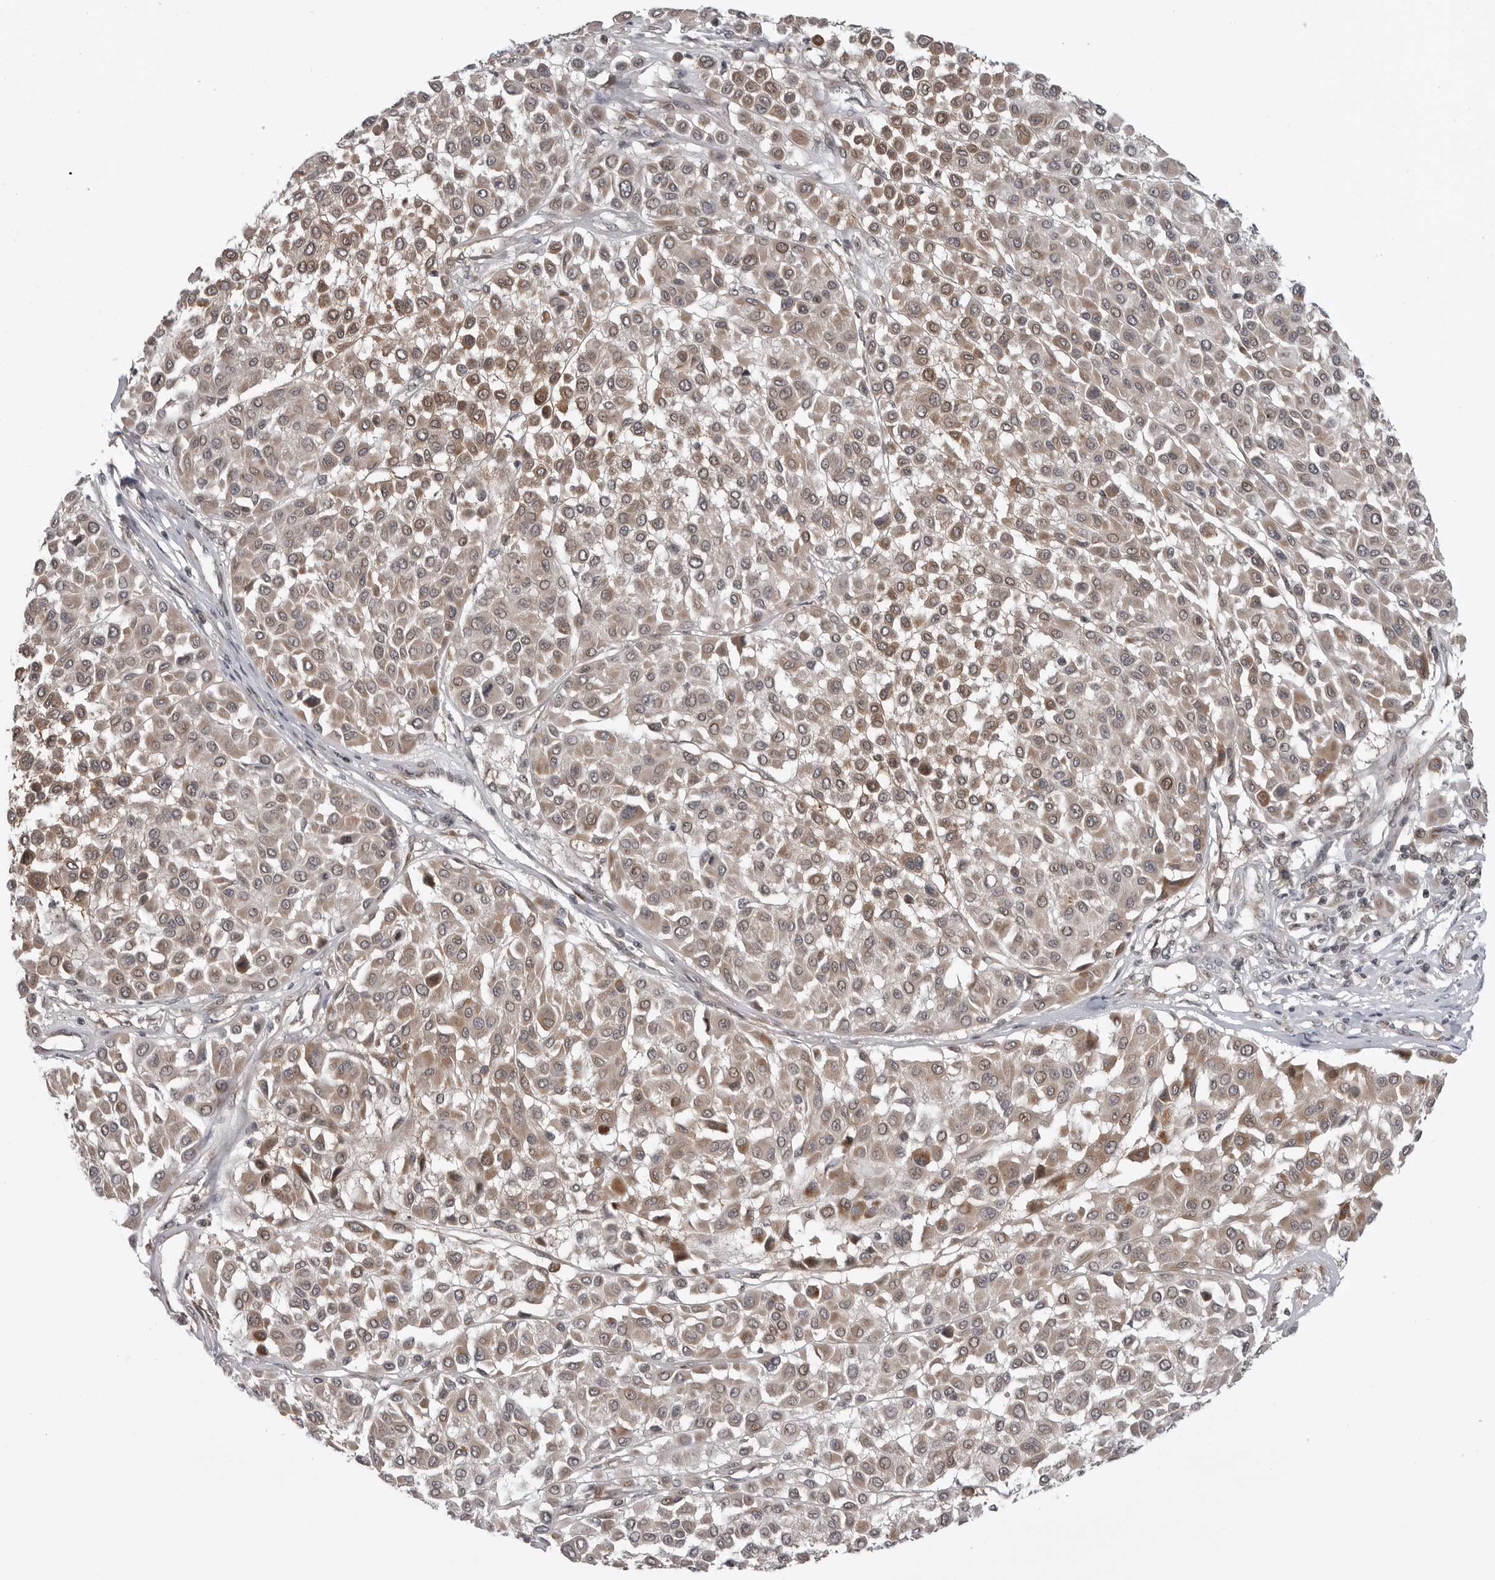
{"staining": {"intensity": "moderate", "quantity": ">75%", "location": "cytoplasmic/membranous,nuclear"}, "tissue": "melanoma", "cell_type": "Tumor cells", "image_type": "cancer", "snomed": [{"axis": "morphology", "description": "Malignant melanoma, Metastatic site"}, {"axis": "topography", "description": "Soft tissue"}], "caption": "Protein analysis of melanoma tissue exhibits moderate cytoplasmic/membranous and nuclear expression in about >75% of tumor cells.", "gene": "FAAP100", "patient": {"sex": "male", "age": 41}}